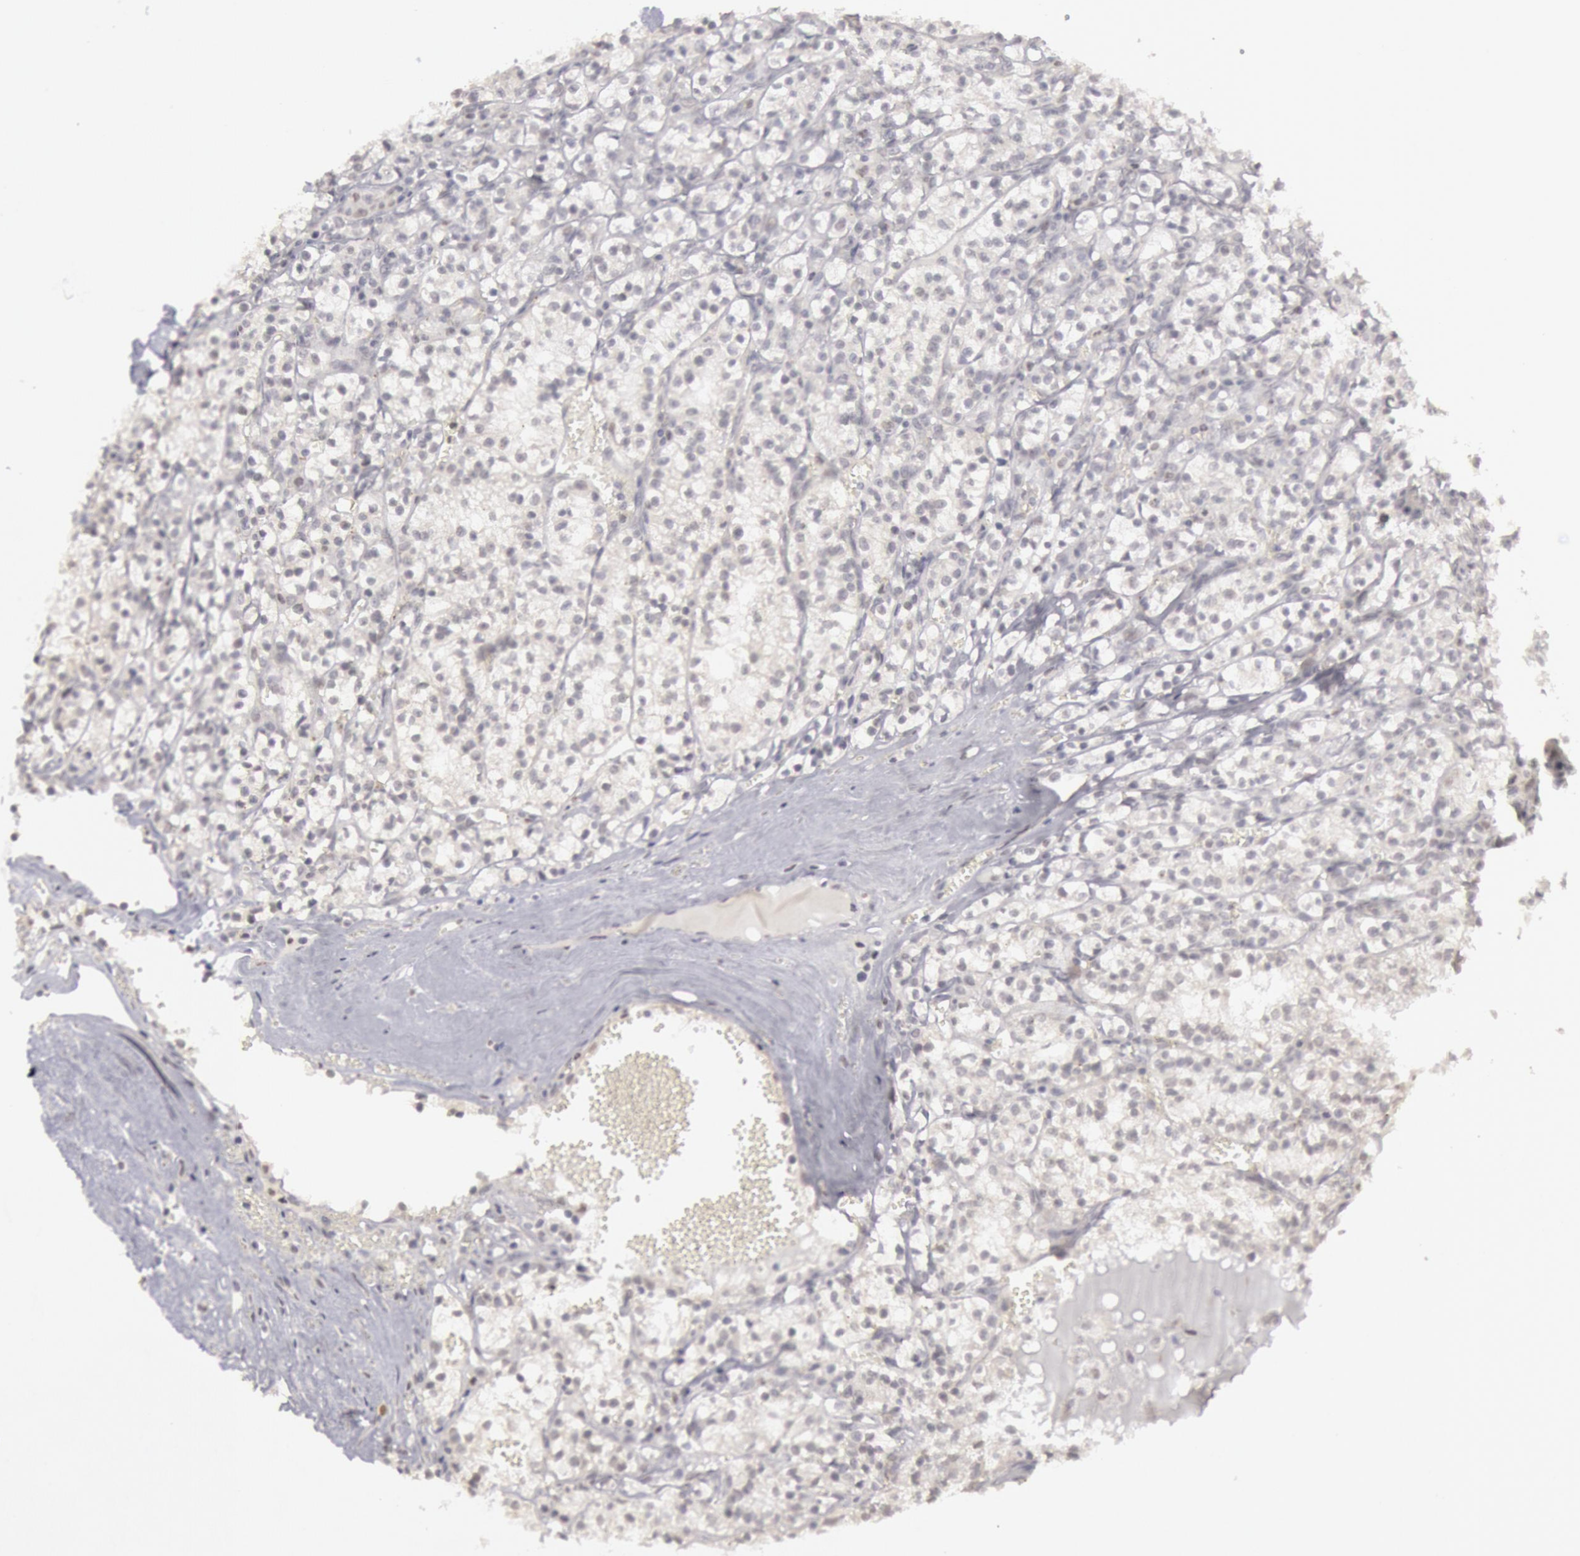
{"staining": {"intensity": "negative", "quantity": "none", "location": "none"}, "tissue": "renal cancer", "cell_type": "Tumor cells", "image_type": "cancer", "snomed": [{"axis": "morphology", "description": "Adenocarcinoma, NOS"}, {"axis": "topography", "description": "Kidney"}], "caption": "DAB immunohistochemical staining of human renal adenocarcinoma exhibits no significant staining in tumor cells.", "gene": "RIMBP3C", "patient": {"sex": "male", "age": 61}}